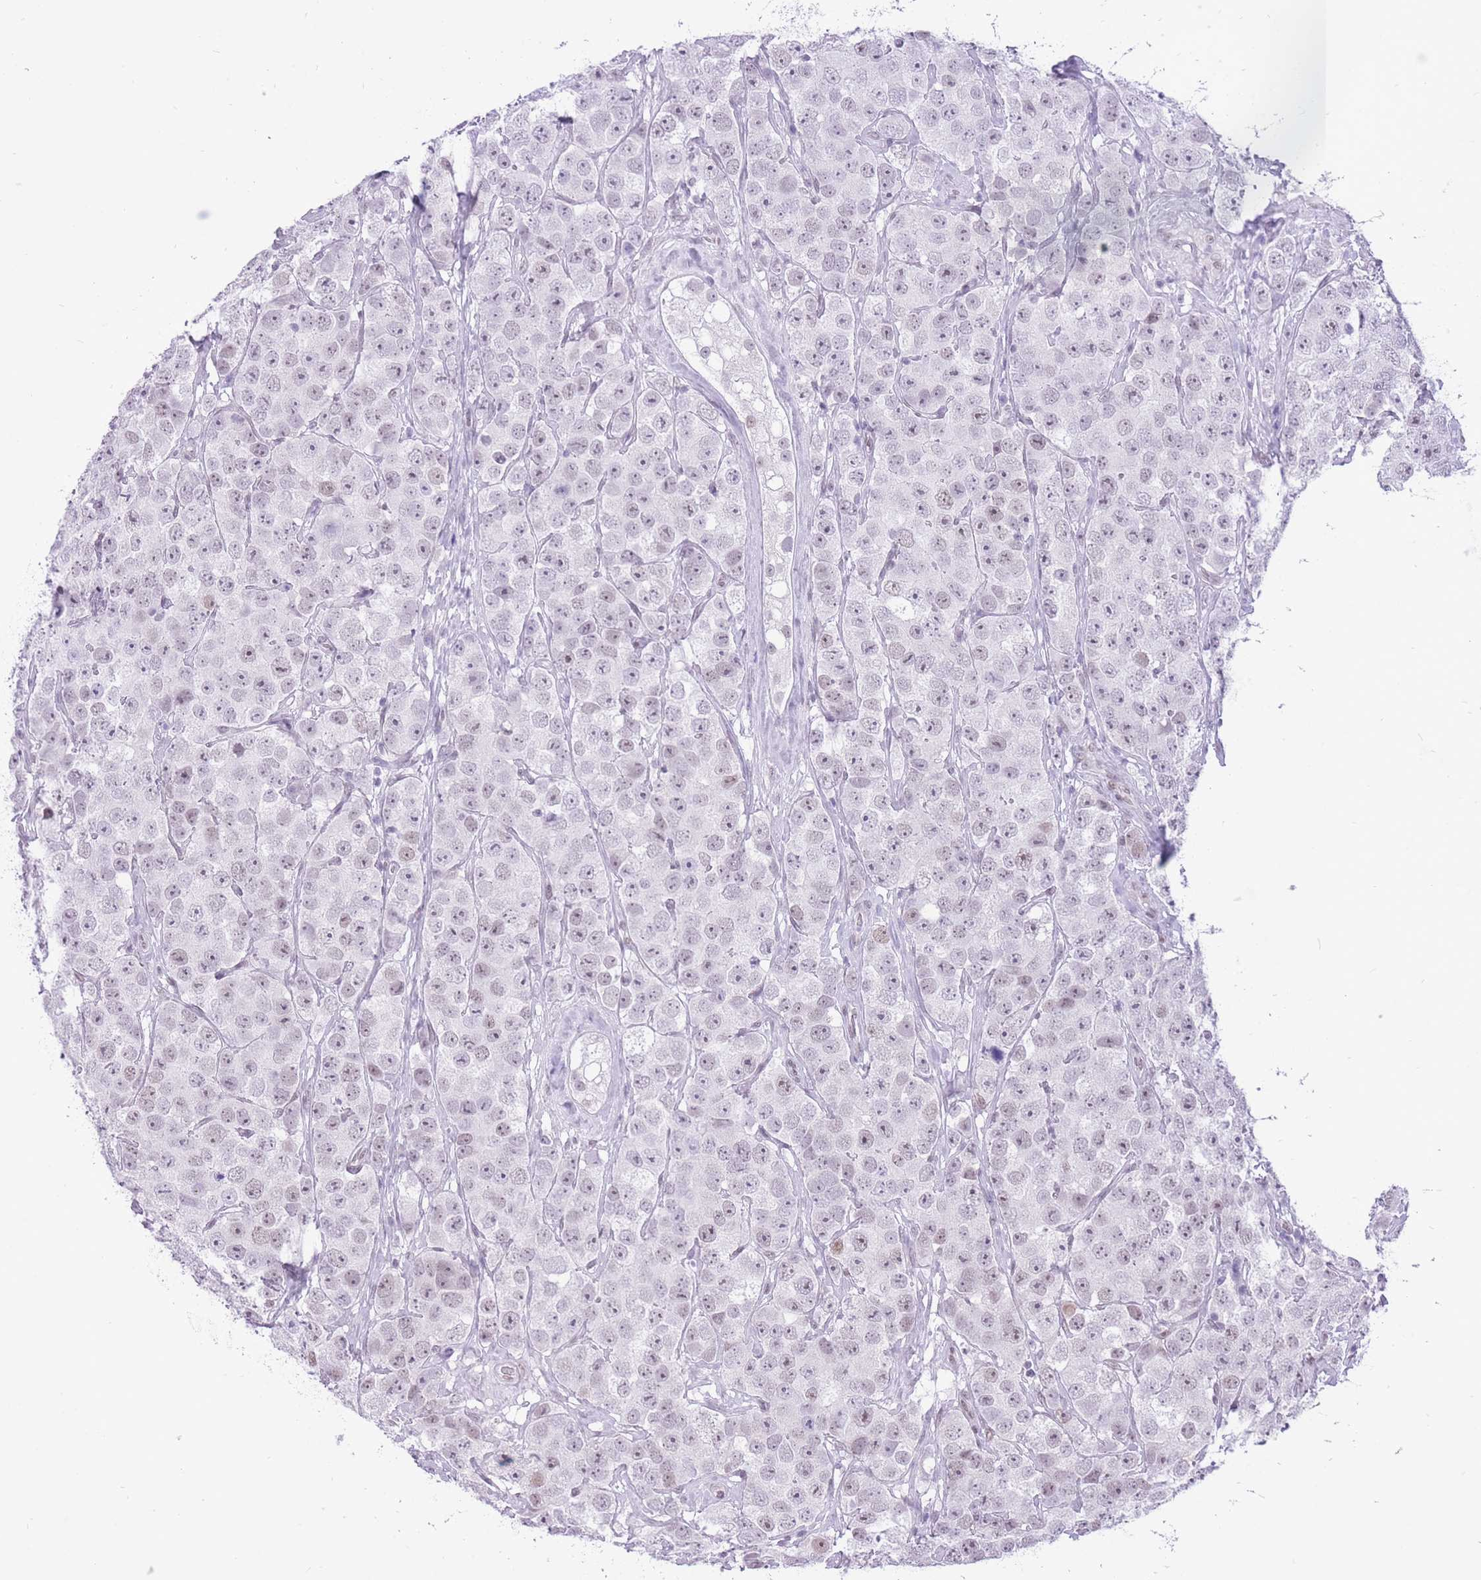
{"staining": {"intensity": "weak", "quantity": "<25%", "location": "nuclear"}, "tissue": "testis cancer", "cell_type": "Tumor cells", "image_type": "cancer", "snomed": [{"axis": "morphology", "description": "Seminoma, NOS"}, {"axis": "topography", "description": "Testis"}], "caption": "This is a micrograph of immunohistochemistry (IHC) staining of seminoma (testis), which shows no staining in tumor cells.", "gene": "ZBED5", "patient": {"sex": "male", "age": 28}}